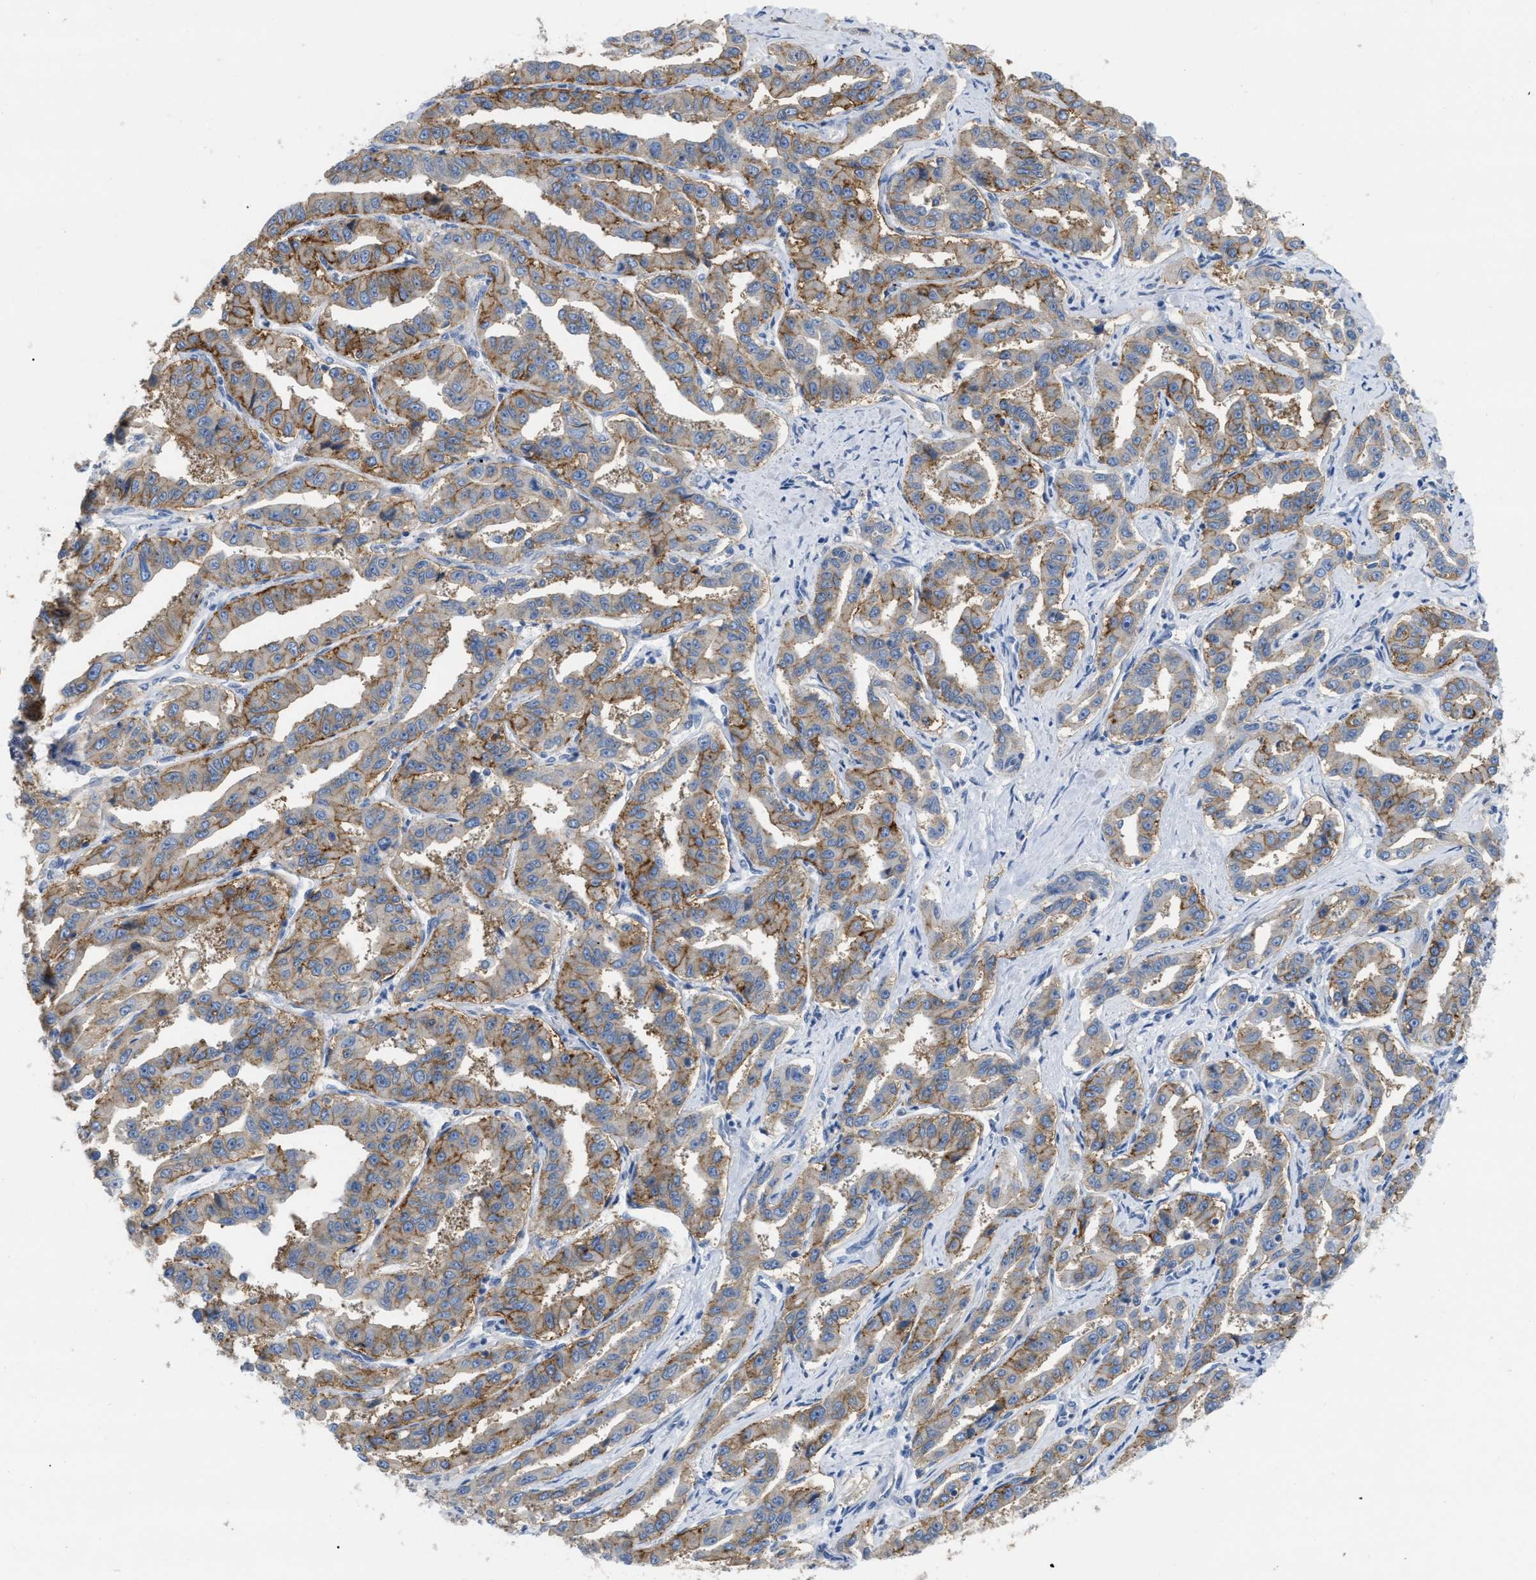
{"staining": {"intensity": "moderate", "quantity": ">75%", "location": "cytoplasmic/membranous"}, "tissue": "liver cancer", "cell_type": "Tumor cells", "image_type": "cancer", "snomed": [{"axis": "morphology", "description": "Cholangiocarcinoma"}, {"axis": "topography", "description": "Liver"}], "caption": "Protein expression analysis of liver cancer demonstrates moderate cytoplasmic/membranous staining in approximately >75% of tumor cells.", "gene": "DHX58", "patient": {"sex": "male", "age": 59}}